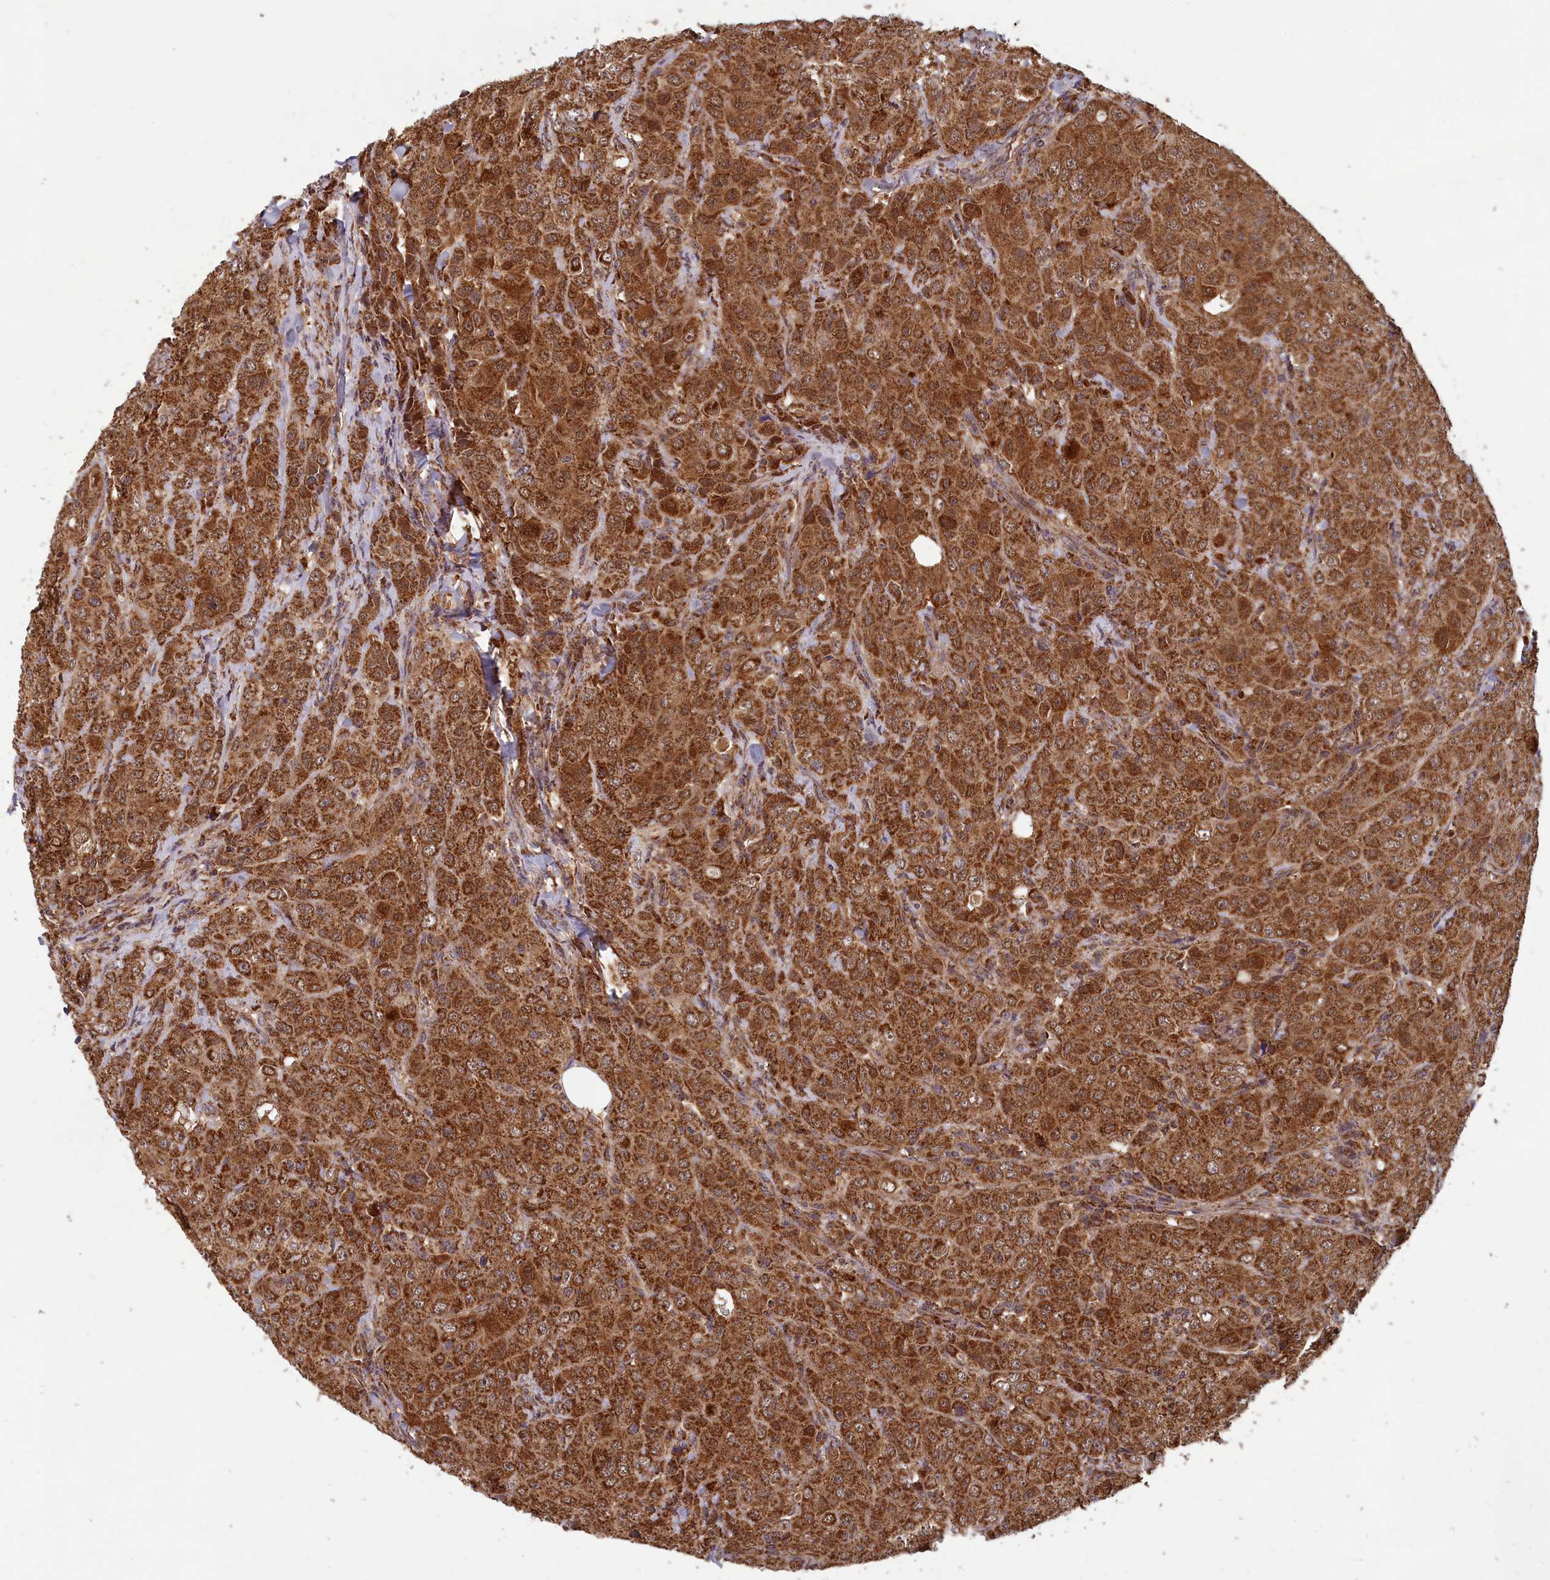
{"staining": {"intensity": "strong", "quantity": ">75%", "location": "cytoplasmic/membranous"}, "tissue": "breast cancer", "cell_type": "Tumor cells", "image_type": "cancer", "snomed": [{"axis": "morphology", "description": "Duct carcinoma"}, {"axis": "topography", "description": "Breast"}], "caption": "Immunohistochemistry (IHC) of breast infiltrating ductal carcinoma exhibits high levels of strong cytoplasmic/membranous positivity in approximately >75% of tumor cells.", "gene": "CCDC15", "patient": {"sex": "female", "age": 43}}